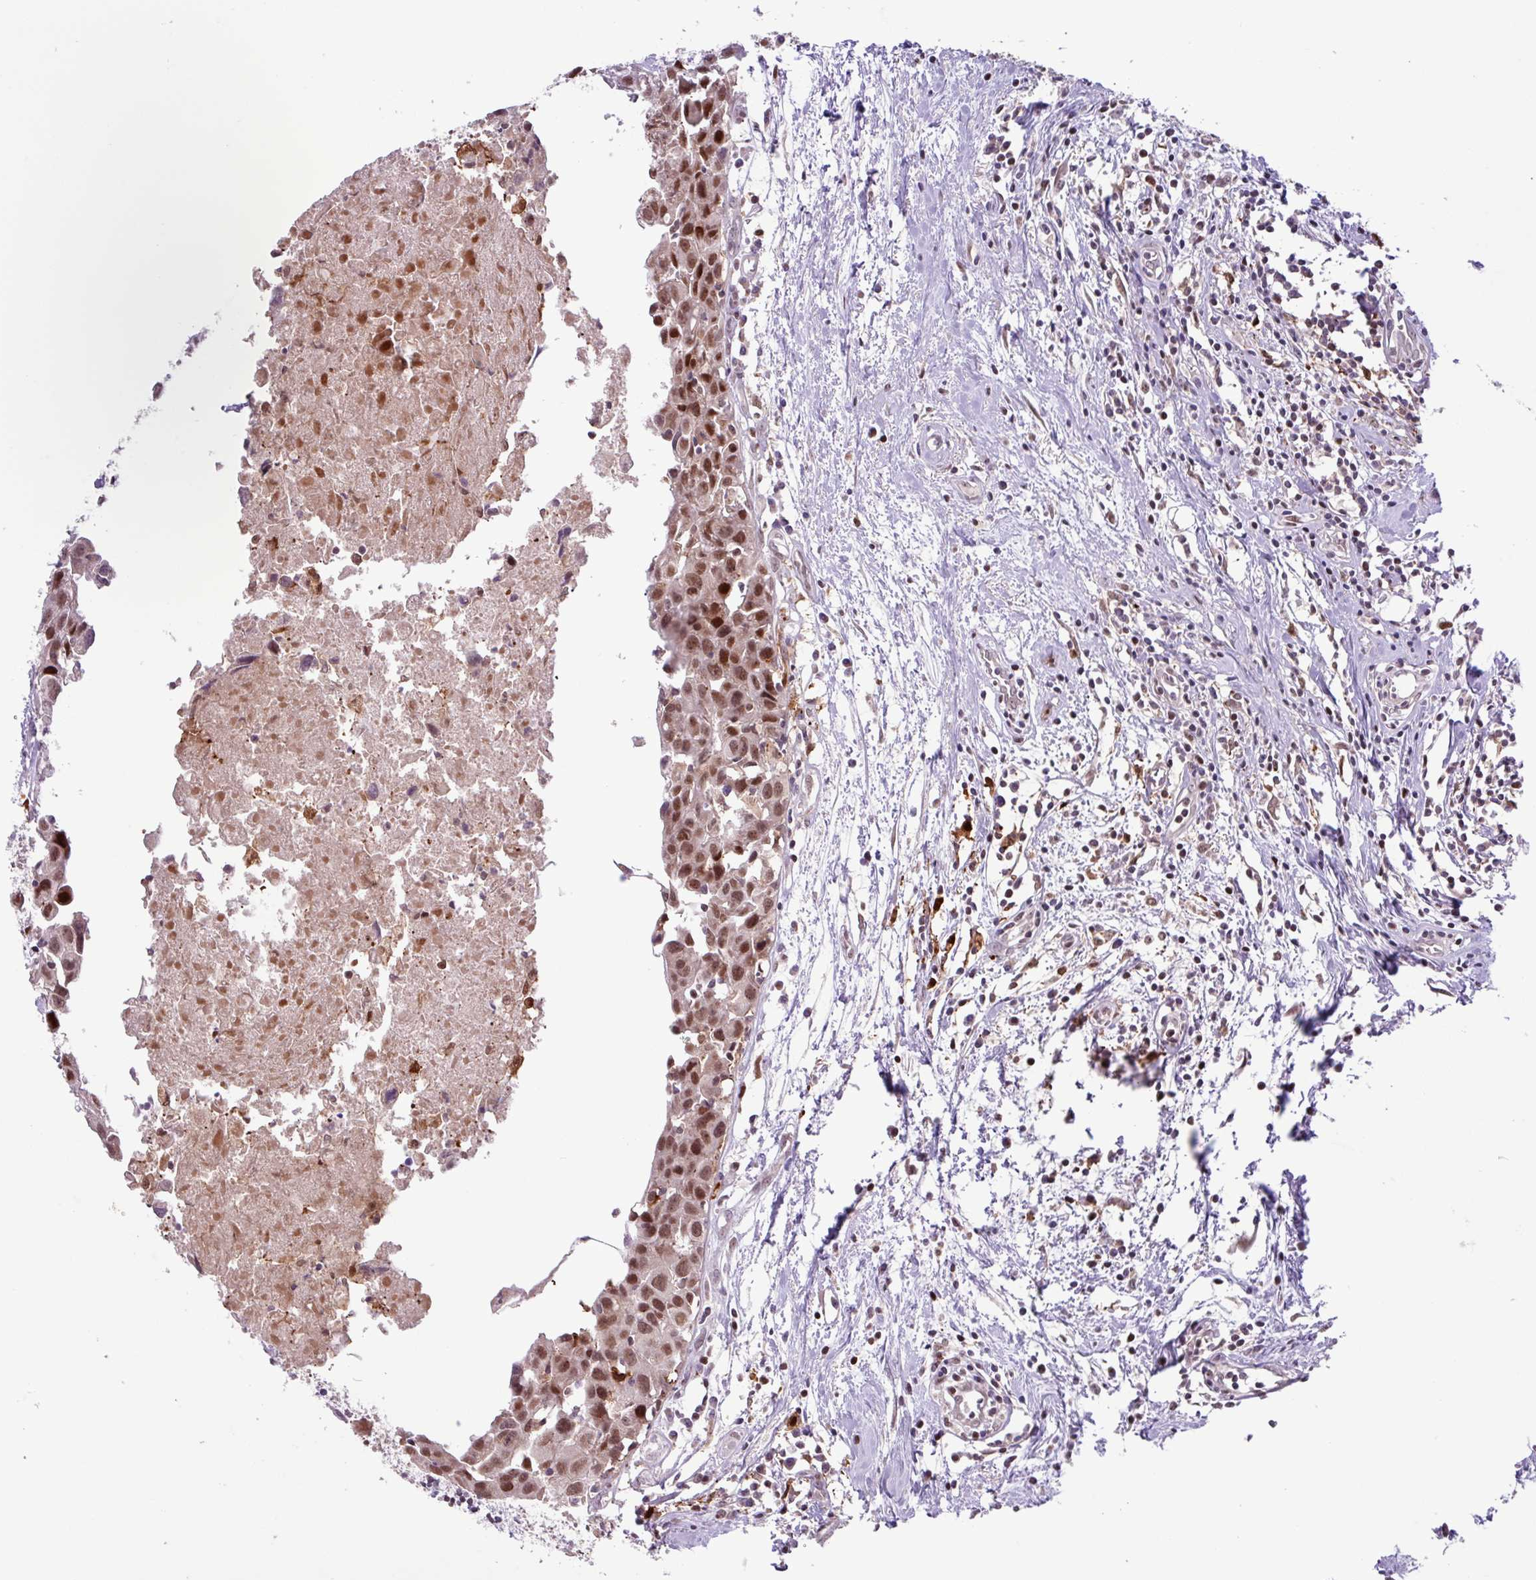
{"staining": {"intensity": "moderate", "quantity": ">75%", "location": "nuclear"}, "tissue": "breast cancer", "cell_type": "Tumor cells", "image_type": "cancer", "snomed": [{"axis": "morphology", "description": "Carcinoma, NOS"}, {"axis": "topography", "description": "Breast"}], "caption": "Immunohistochemical staining of carcinoma (breast) demonstrates moderate nuclear protein expression in about >75% of tumor cells.", "gene": "BRD3", "patient": {"sex": "female", "age": 60}}